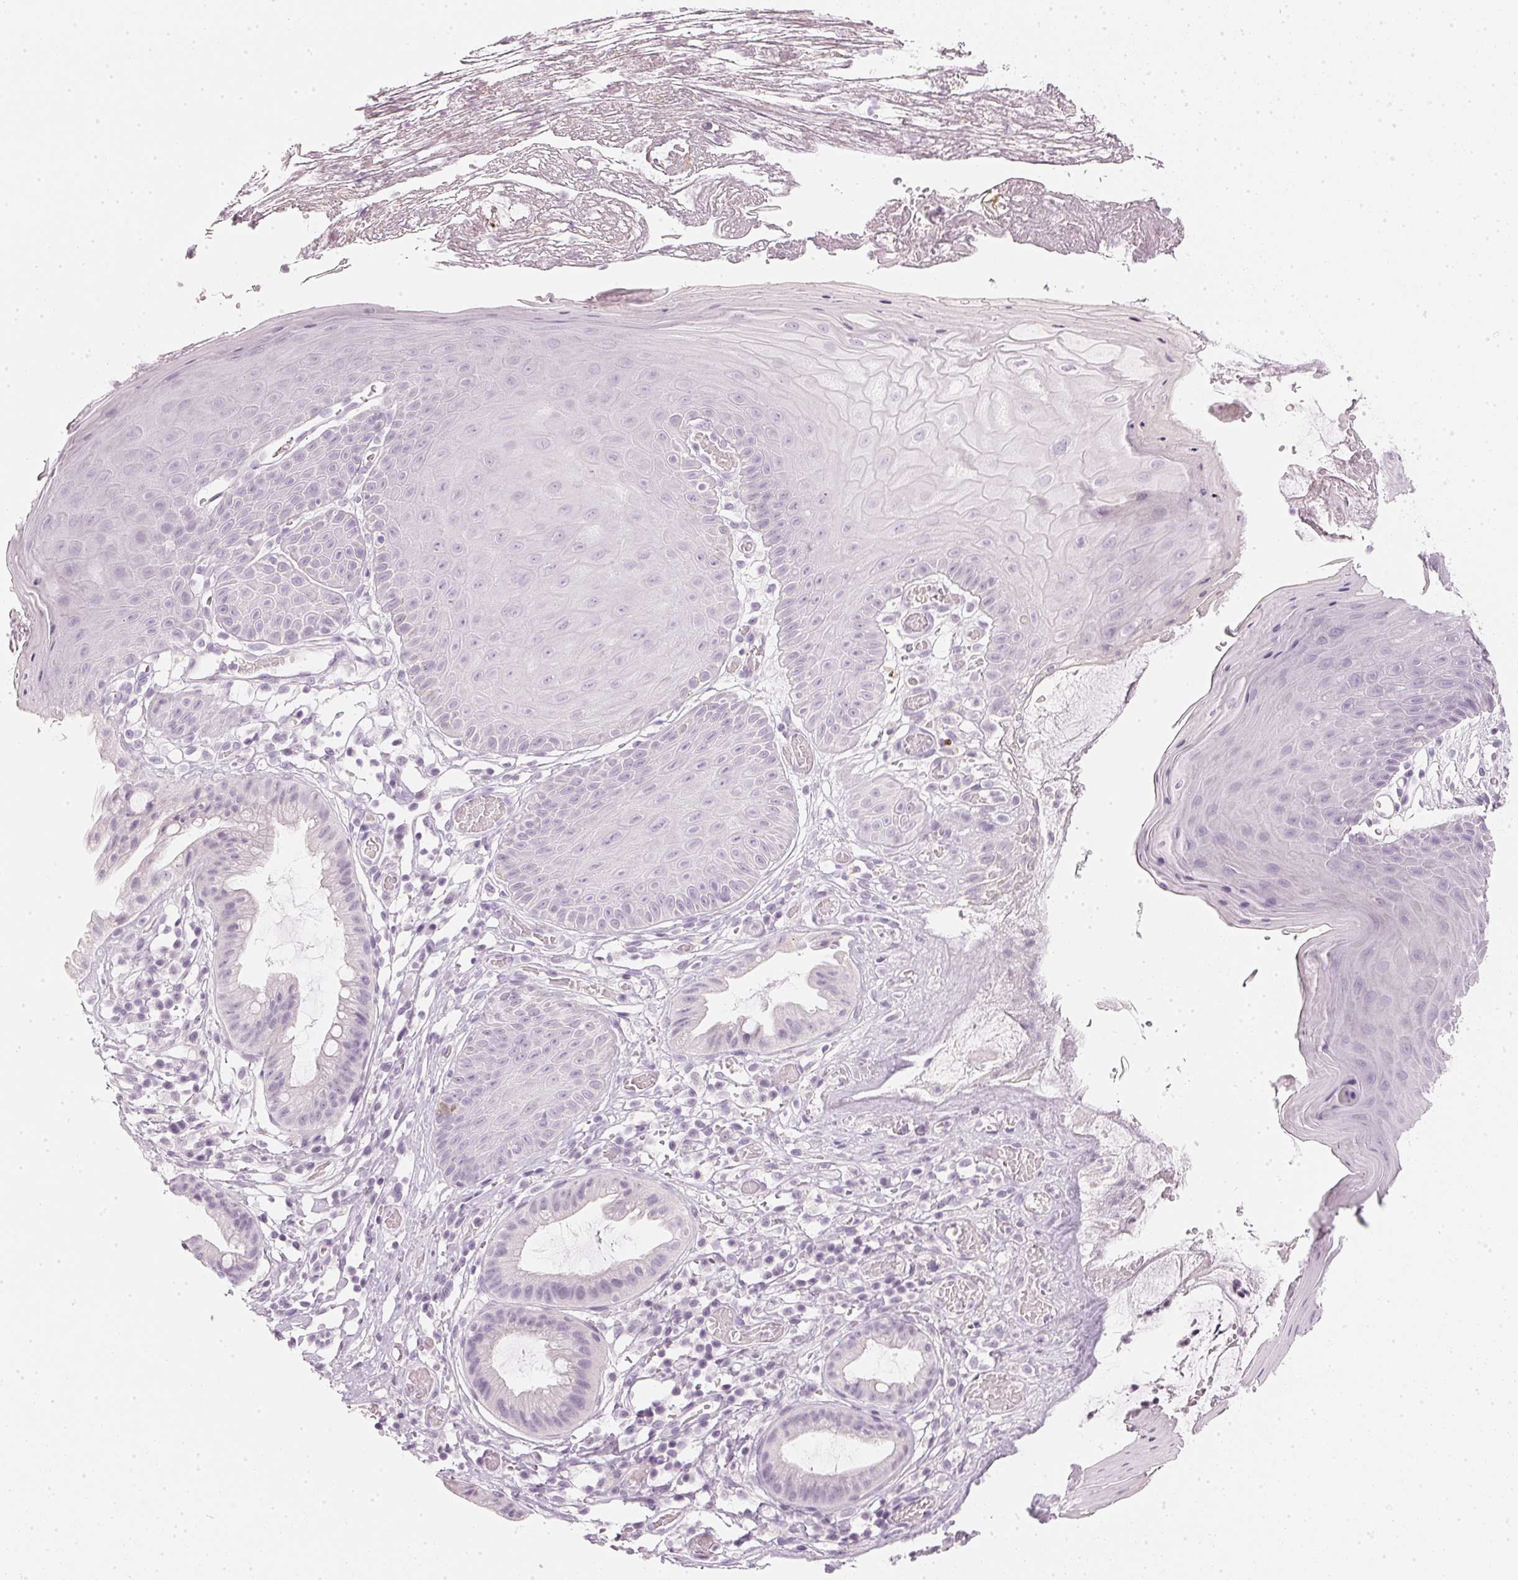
{"staining": {"intensity": "negative", "quantity": "none", "location": "none"}, "tissue": "skin", "cell_type": "Epidermal cells", "image_type": "normal", "snomed": [{"axis": "morphology", "description": "Normal tissue, NOS"}, {"axis": "topography", "description": "Anal"}], "caption": "Epidermal cells show no significant positivity in unremarkable skin.", "gene": "CHST4", "patient": {"sex": "male", "age": 53}}